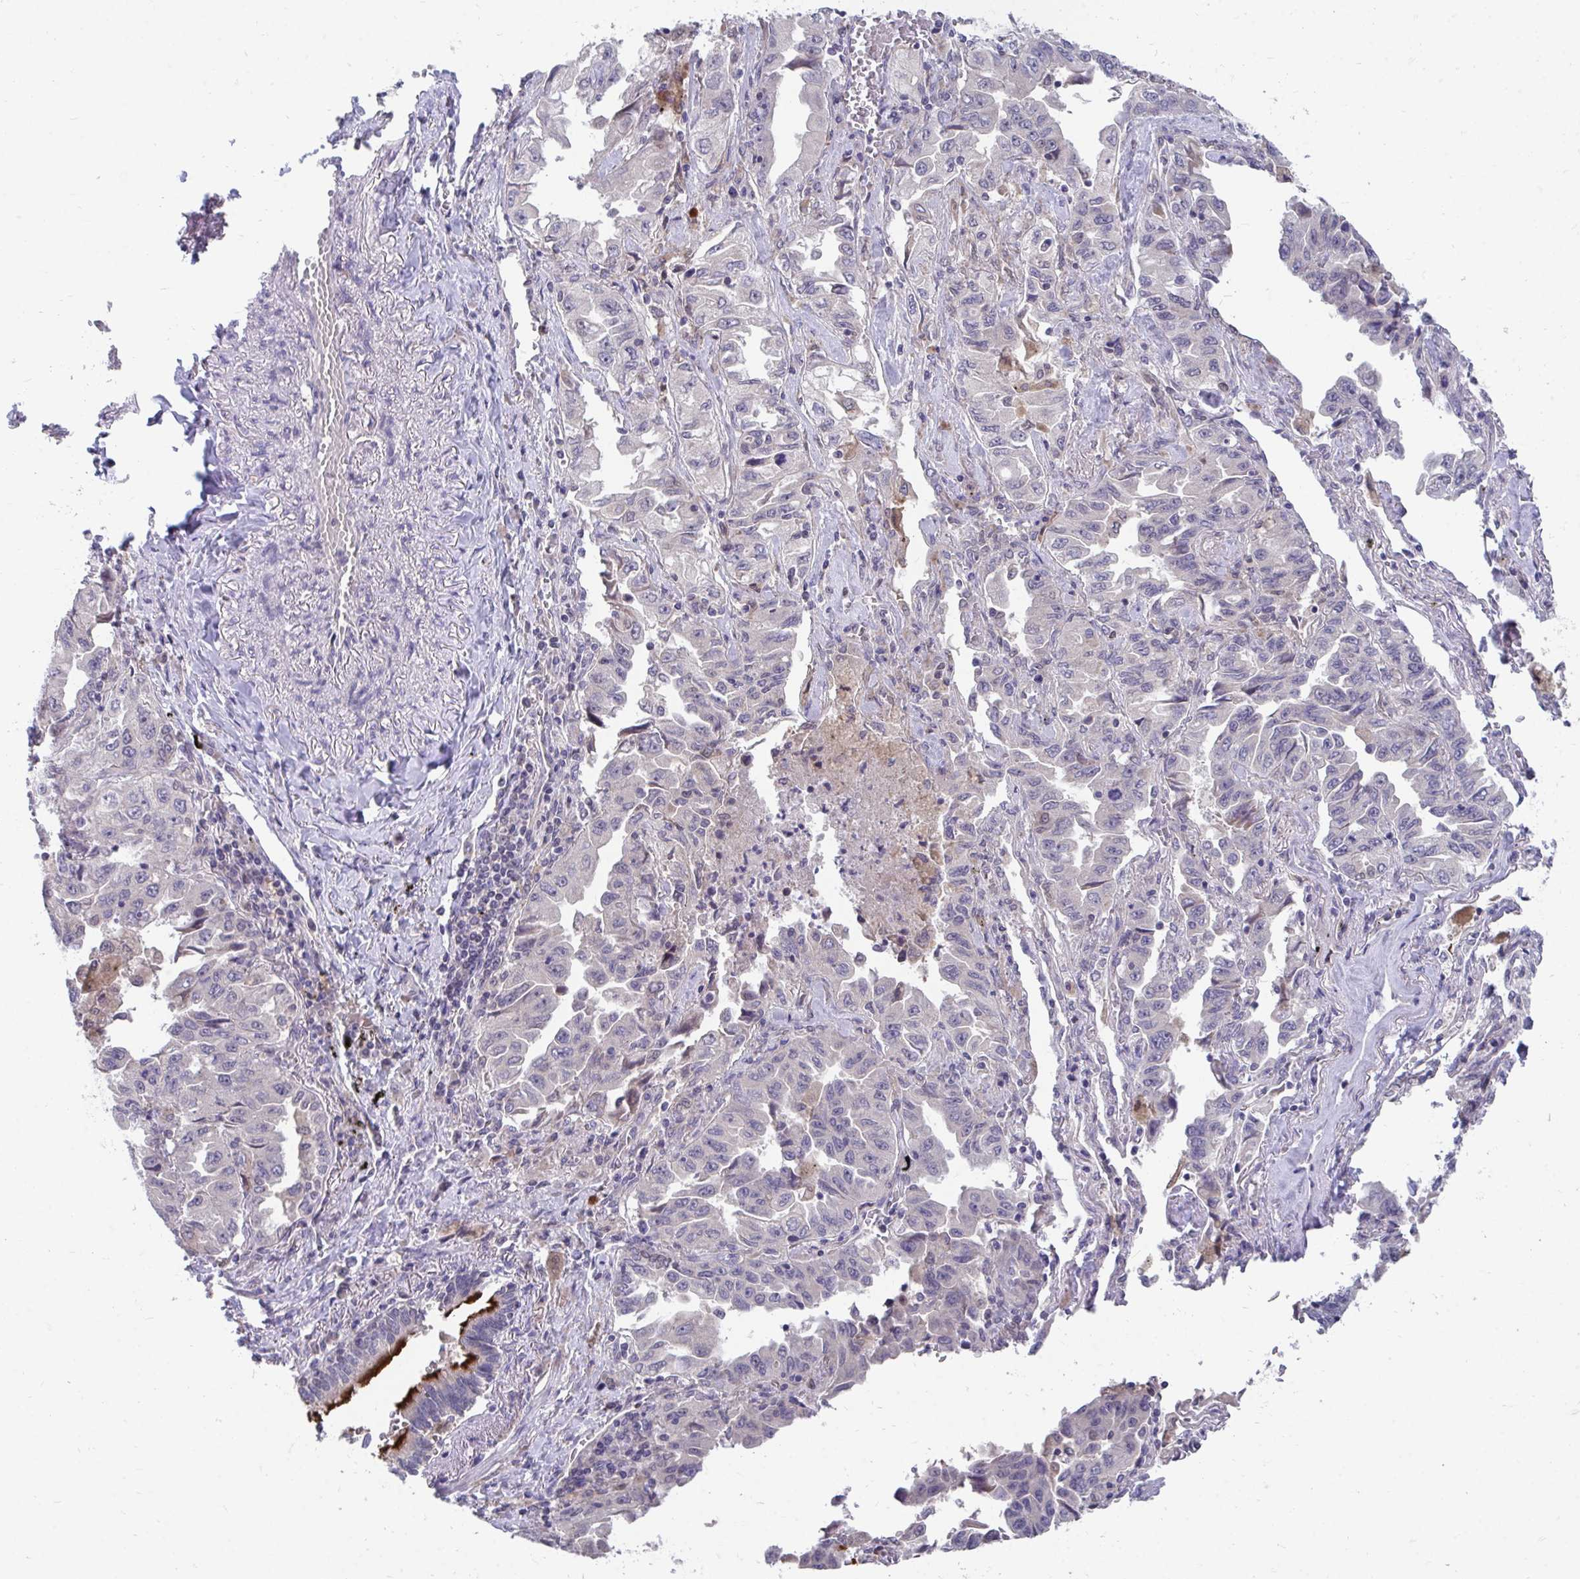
{"staining": {"intensity": "negative", "quantity": "none", "location": "none"}, "tissue": "lung cancer", "cell_type": "Tumor cells", "image_type": "cancer", "snomed": [{"axis": "morphology", "description": "Adenocarcinoma, NOS"}, {"axis": "topography", "description": "Lung"}], "caption": "This is an immunohistochemistry (IHC) histopathology image of lung cancer (adenocarcinoma). There is no expression in tumor cells.", "gene": "MROH8", "patient": {"sex": "female", "age": 51}}